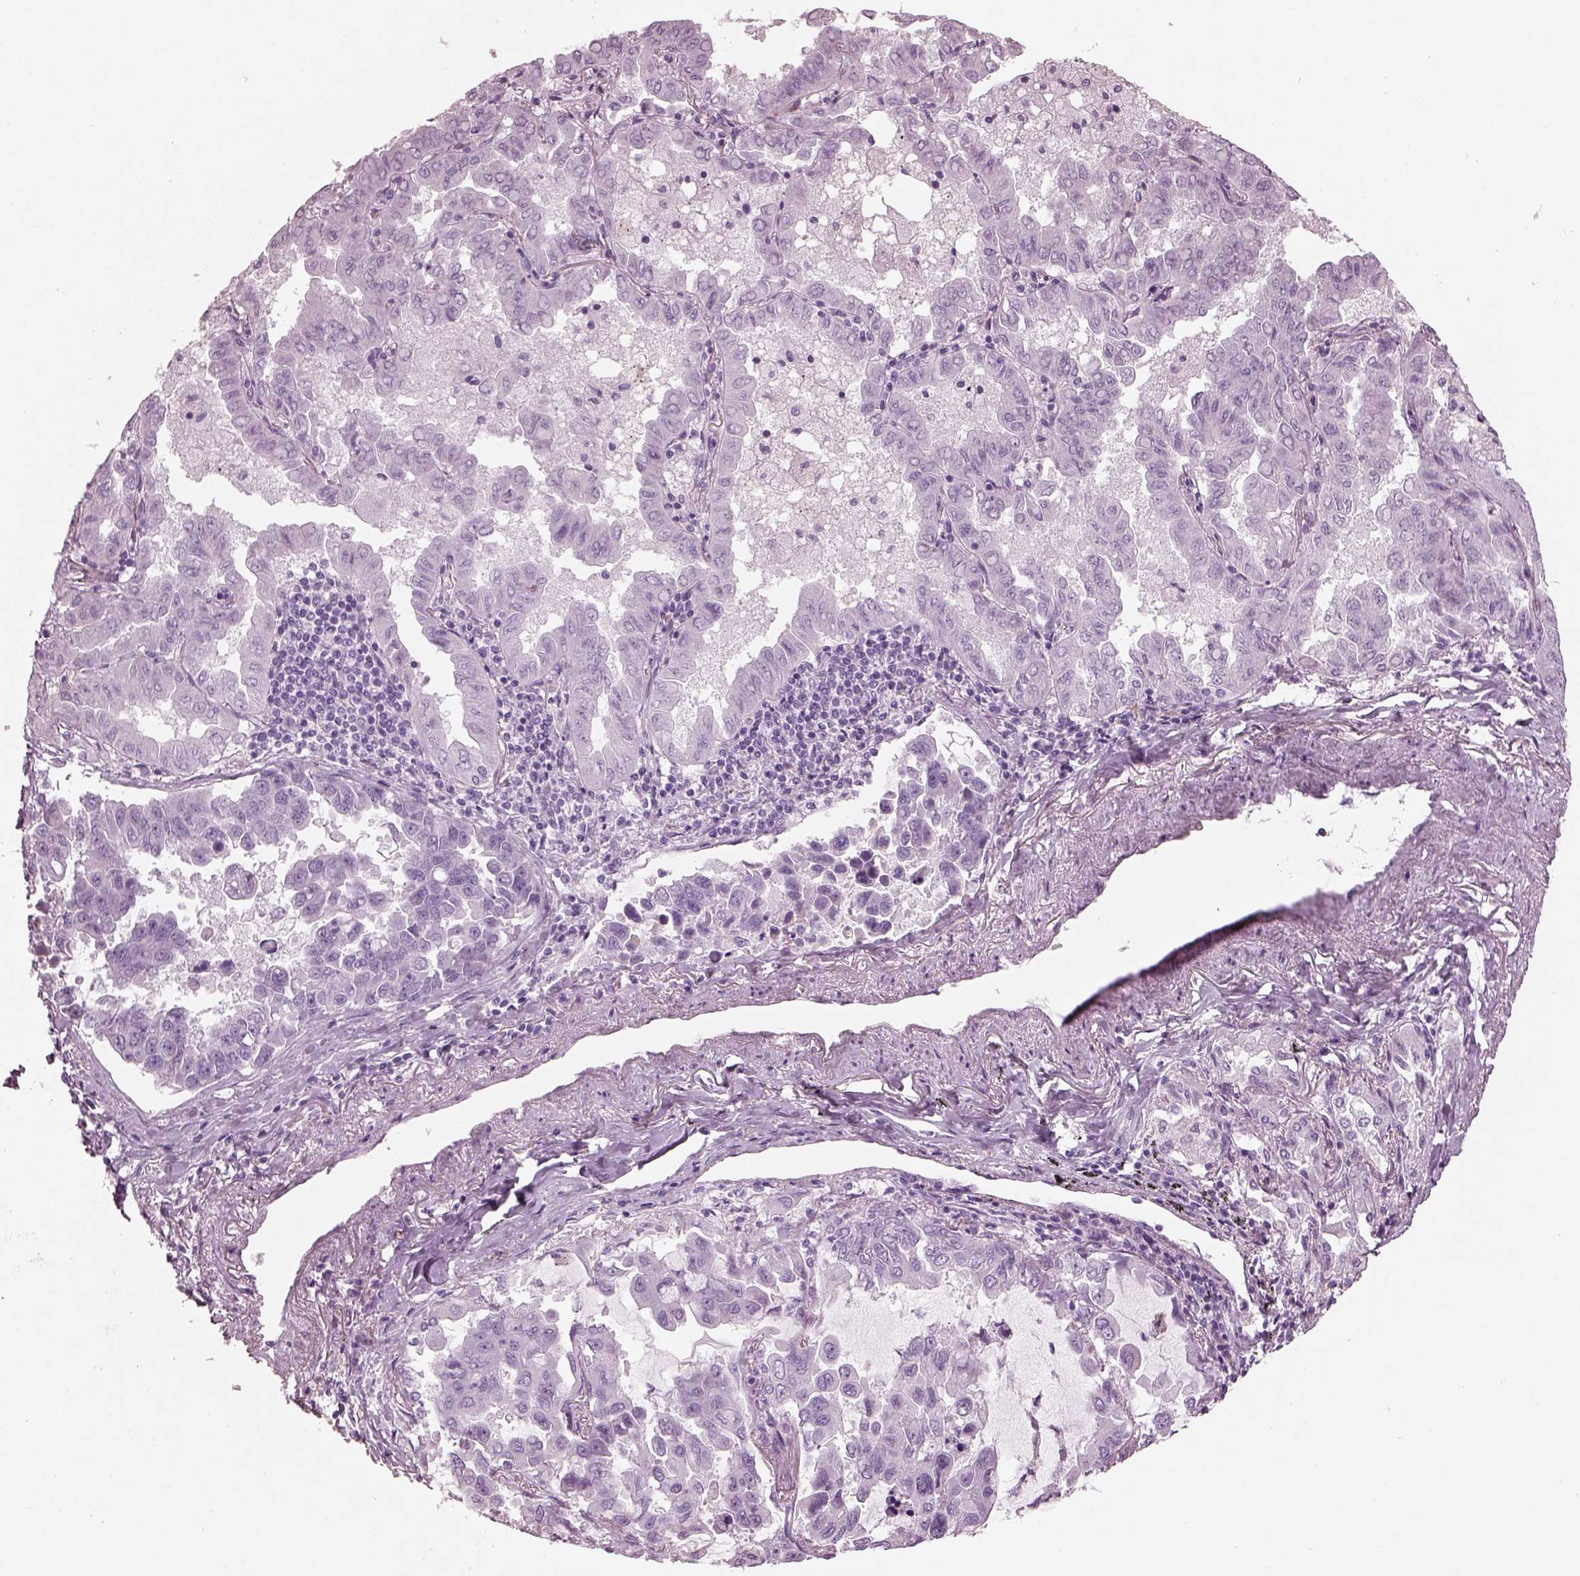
{"staining": {"intensity": "negative", "quantity": "none", "location": "none"}, "tissue": "lung cancer", "cell_type": "Tumor cells", "image_type": "cancer", "snomed": [{"axis": "morphology", "description": "Adenocarcinoma, NOS"}, {"axis": "topography", "description": "Lung"}], "caption": "Immunohistochemical staining of human adenocarcinoma (lung) demonstrates no significant expression in tumor cells.", "gene": "HYDIN", "patient": {"sex": "male", "age": 64}}